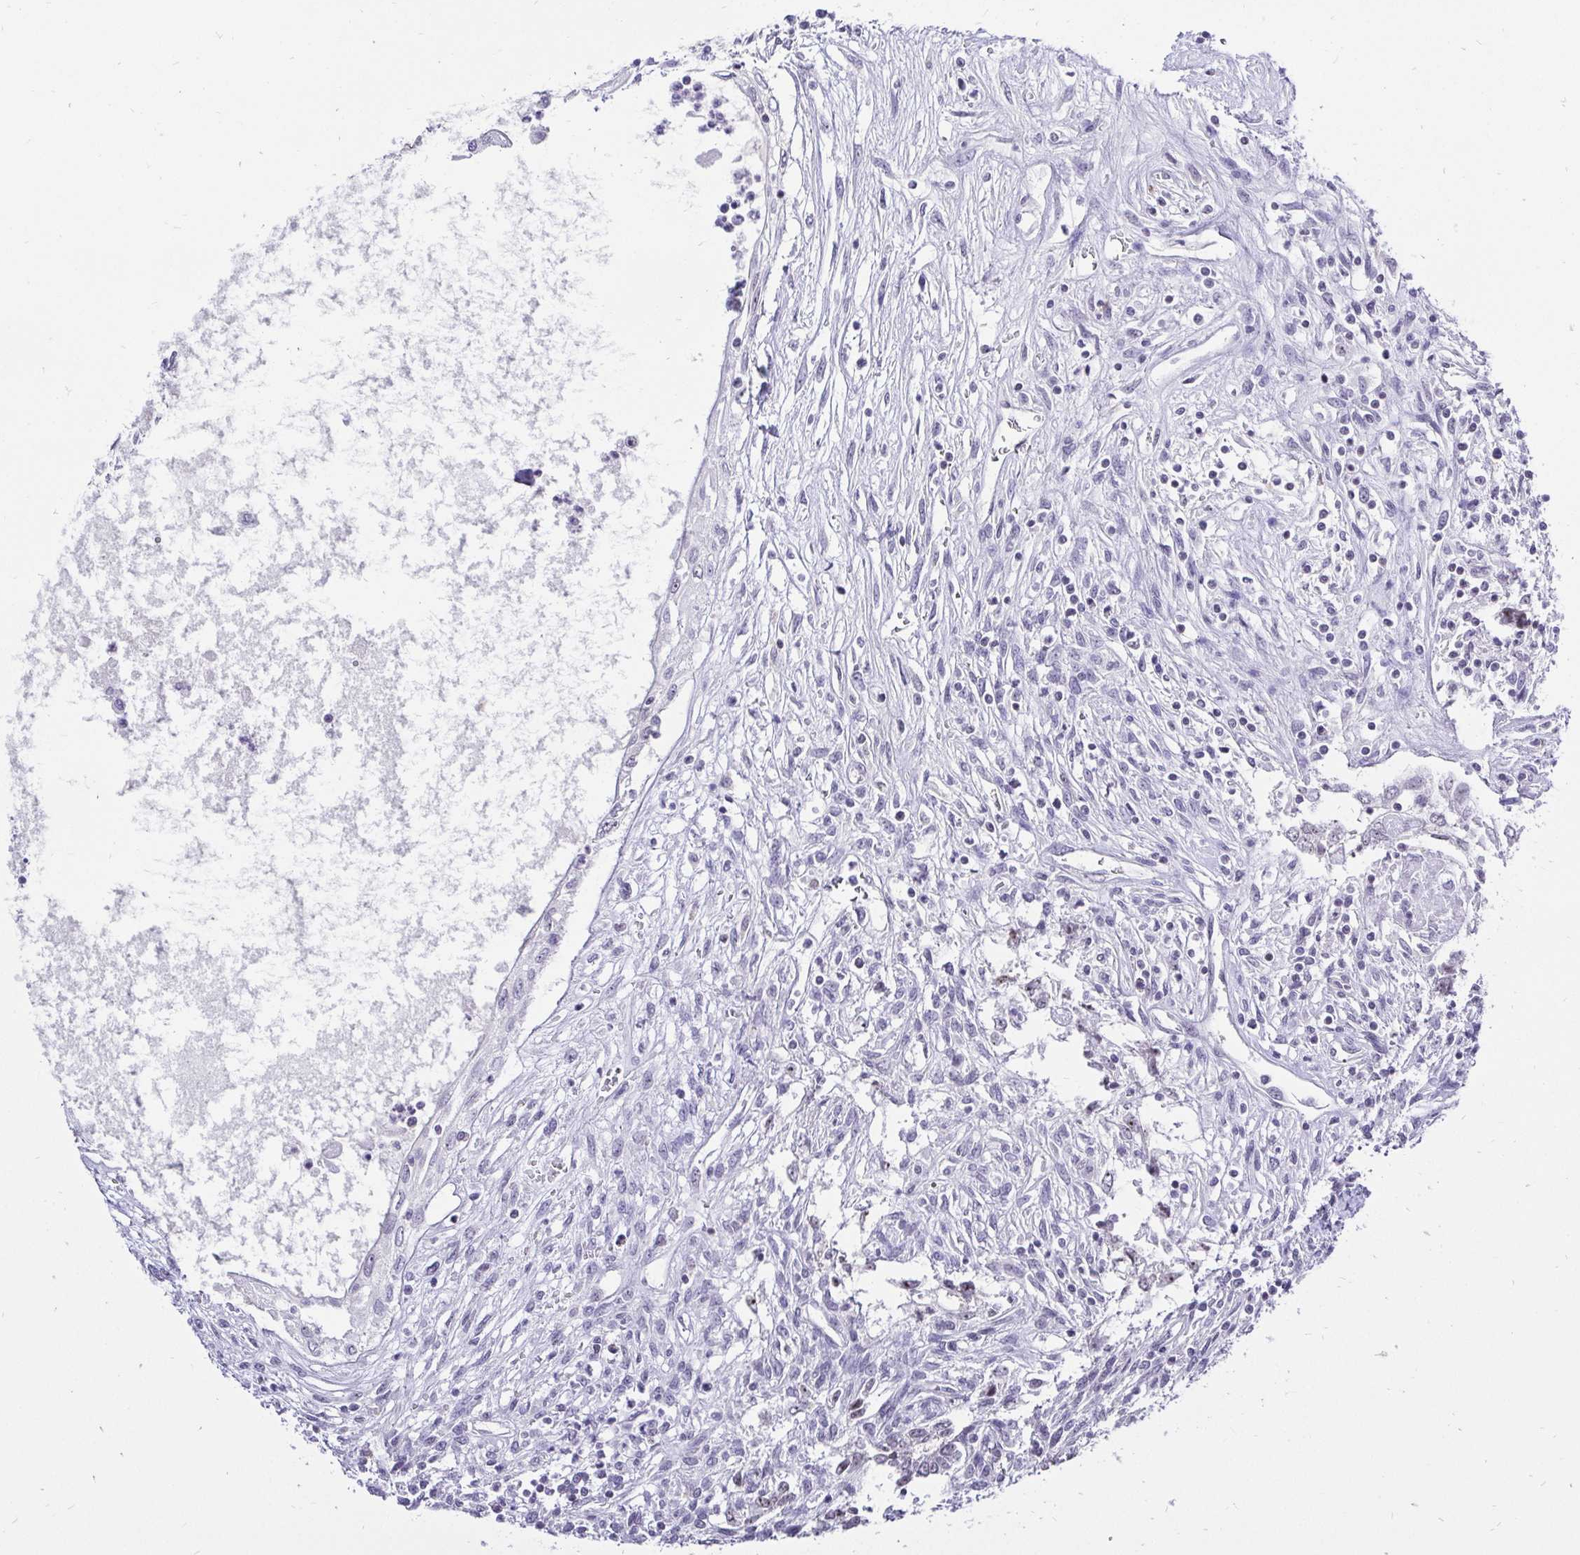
{"staining": {"intensity": "negative", "quantity": "none", "location": "none"}, "tissue": "testis cancer", "cell_type": "Tumor cells", "image_type": "cancer", "snomed": [{"axis": "morphology", "description": "Carcinoma, Embryonal, NOS"}, {"axis": "topography", "description": "Testis"}], "caption": "Human testis cancer stained for a protein using IHC shows no expression in tumor cells.", "gene": "ZNF860", "patient": {"sex": "male", "age": 37}}